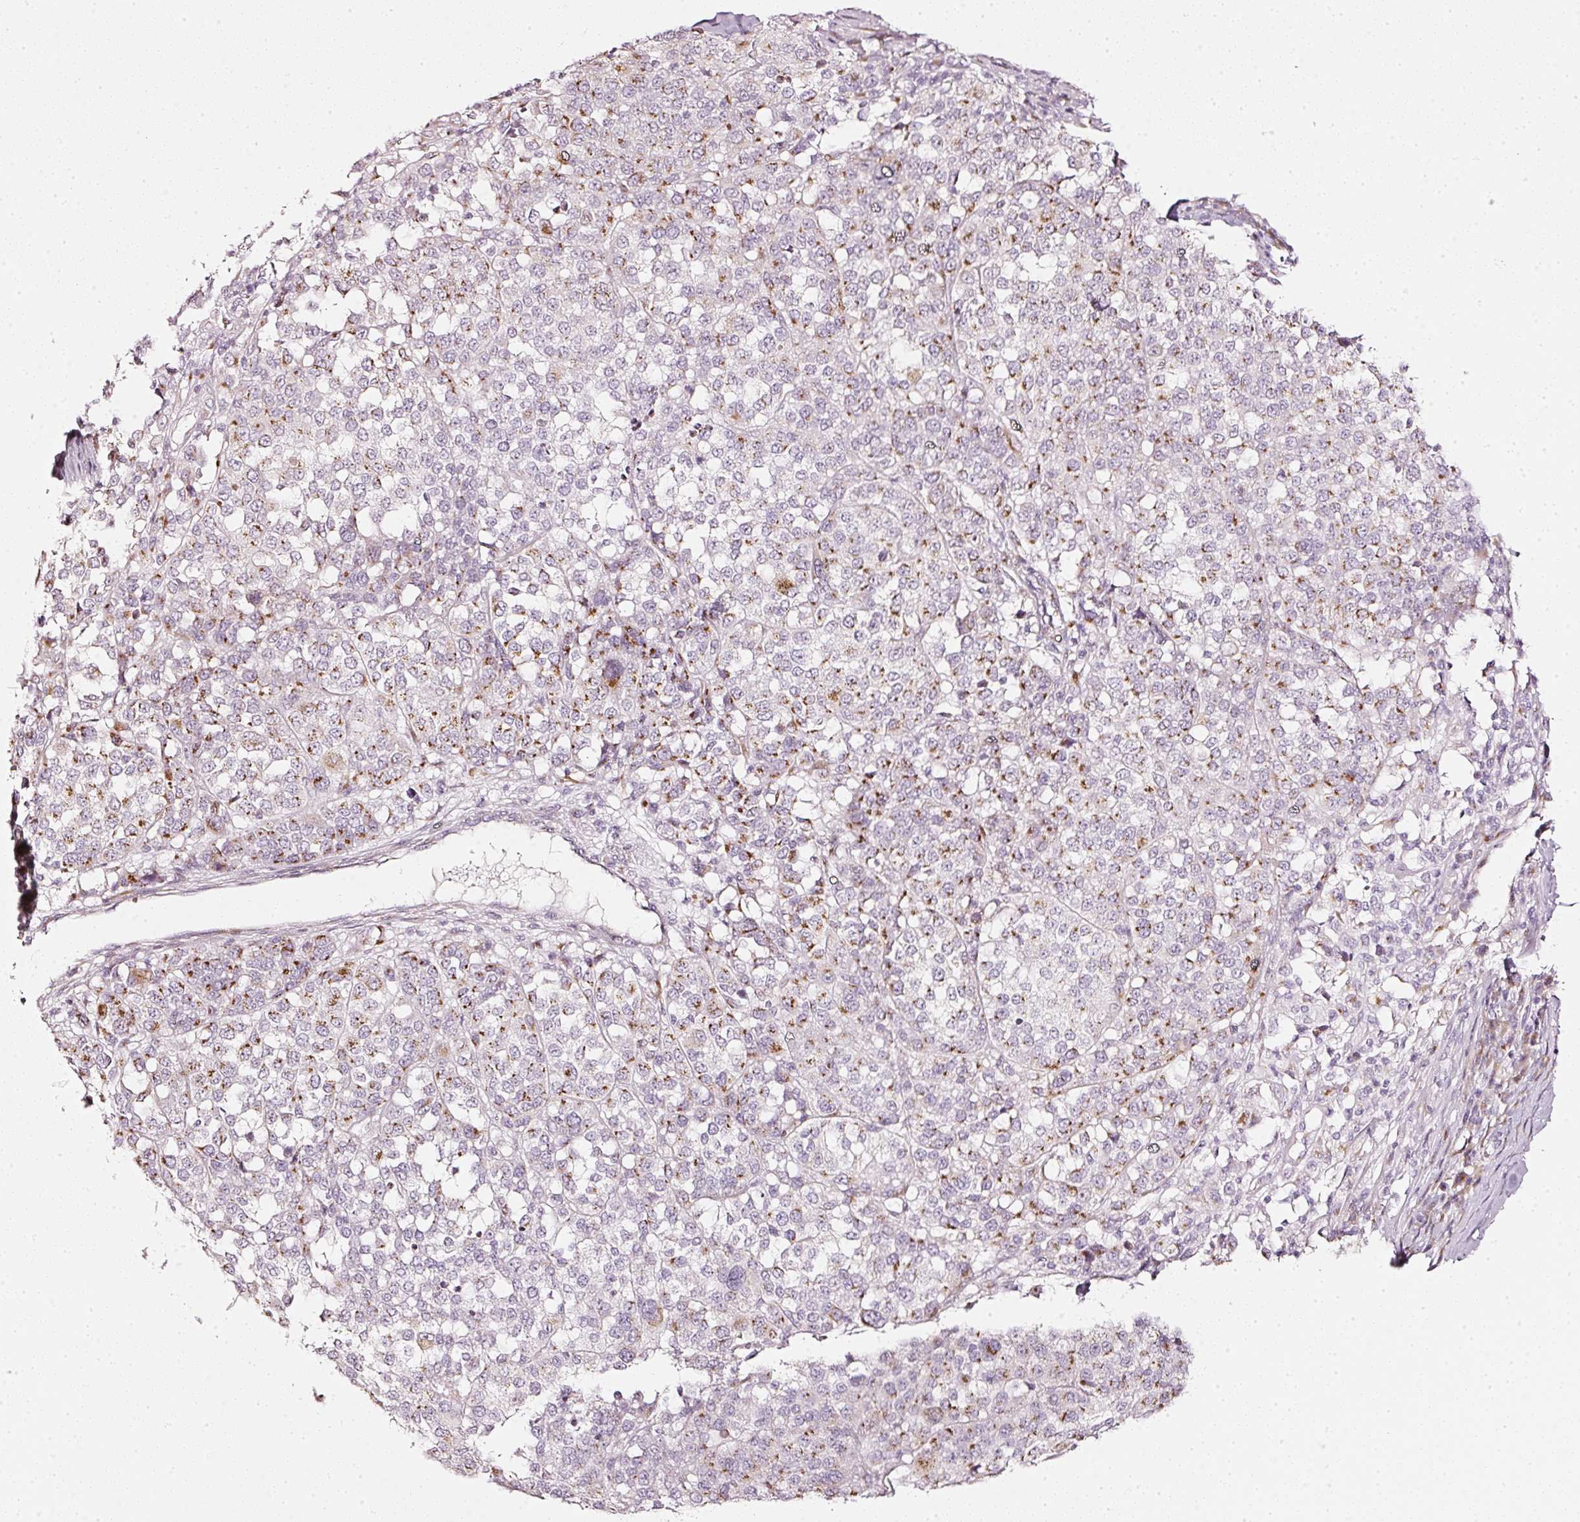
{"staining": {"intensity": "moderate", "quantity": "25%-75%", "location": "cytoplasmic/membranous"}, "tissue": "melanoma", "cell_type": "Tumor cells", "image_type": "cancer", "snomed": [{"axis": "morphology", "description": "Malignant melanoma, Metastatic site"}, {"axis": "topography", "description": "Lymph node"}], "caption": "IHC image of neoplastic tissue: malignant melanoma (metastatic site) stained using immunohistochemistry (IHC) demonstrates medium levels of moderate protein expression localized specifically in the cytoplasmic/membranous of tumor cells, appearing as a cytoplasmic/membranous brown color.", "gene": "SDF4", "patient": {"sex": "male", "age": 44}}